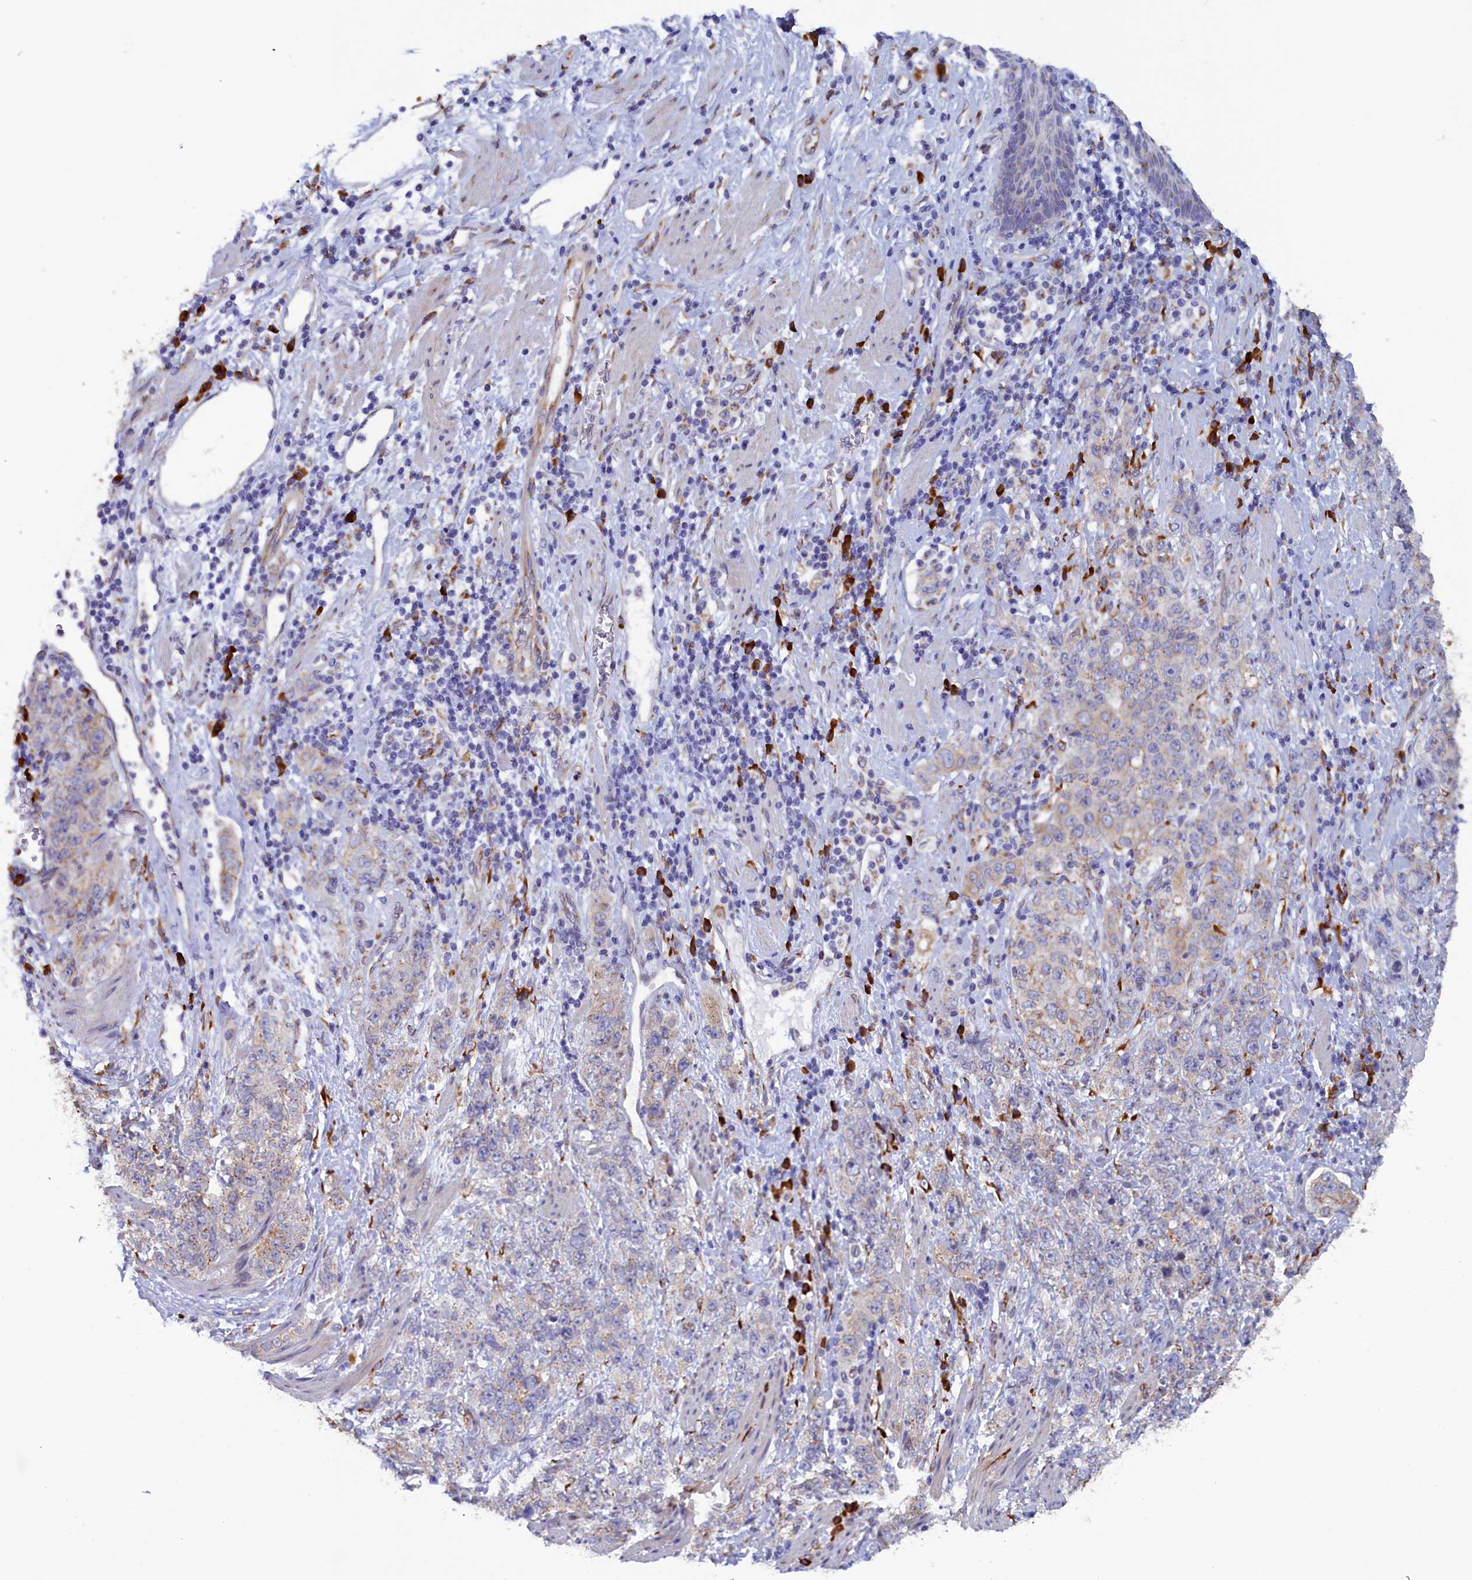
{"staining": {"intensity": "weak", "quantity": "<25%", "location": "cytoplasmic/membranous"}, "tissue": "stomach cancer", "cell_type": "Tumor cells", "image_type": "cancer", "snomed": [{"axis": "morphology", "description": "Adenocarcinoma, NOS"}, {"axis": "topography", "description": "Stomach"}], "caption": "There is no significant positivity in tumor cells of adenocarcinoma (stomach).", "gene": "CCDC68", "patient": {"sex": "male", "age": 48}}